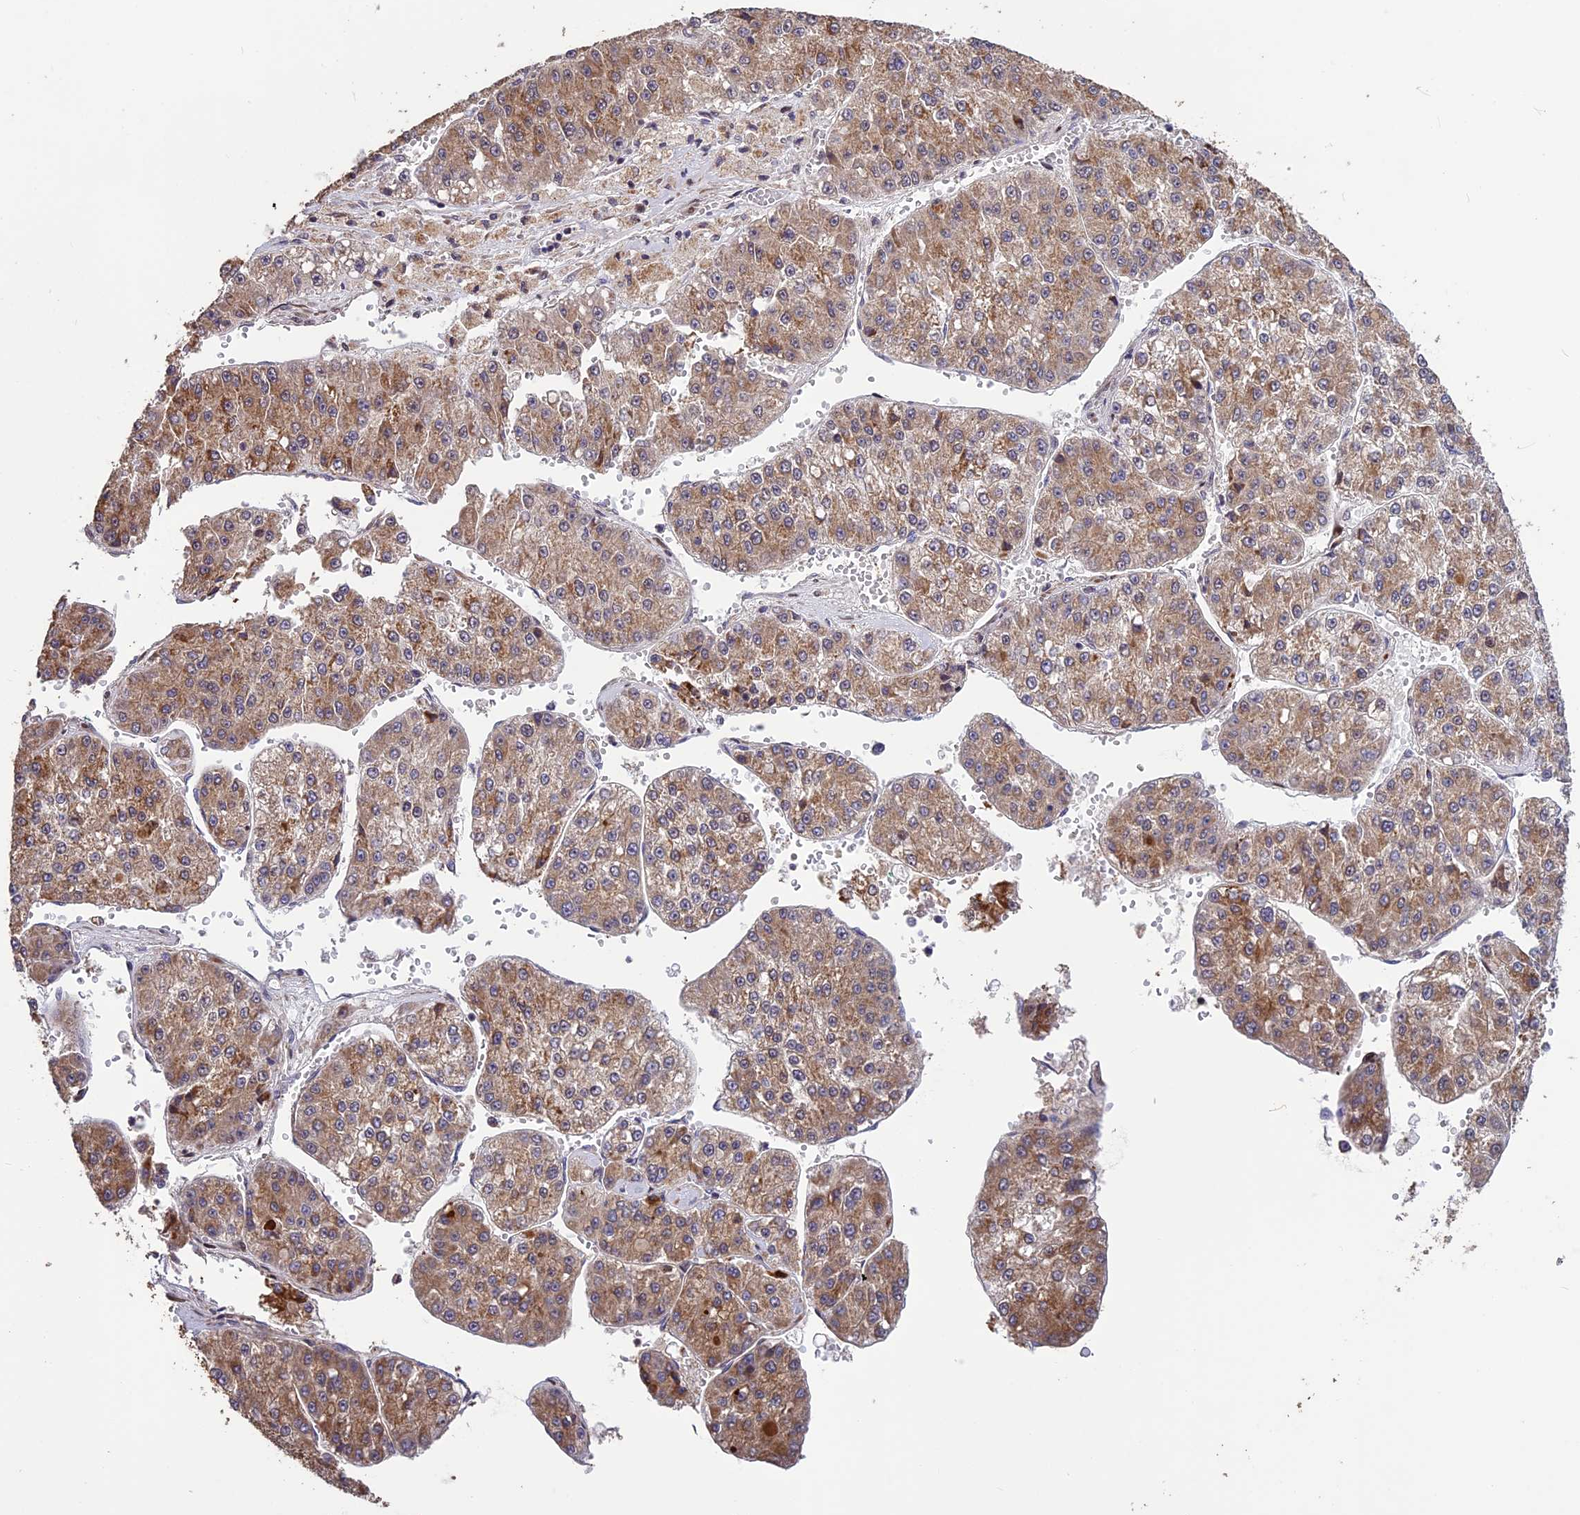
{"staining": {"intensity": "moderate", "quantity": ">75%", "location": "cytoplasmic/membranous"}, "tissue": "liver cancer", "cell_type": "Tumor cells", "image_type": "cancer", "snomed": [{"axis": "morphology", "description": "Carcinoma, Hepatocellular, NOS"}, {"axis": "topography", "description": "Liver"}], "caption": "Protein staining reveals moderate cytoplasmic/membranous expression in about >75% of tumor cells in liver cancer (hepatocellular carcinoma).", "gene": "SPG21", "patient": {"sex": "female", "age": 73}}